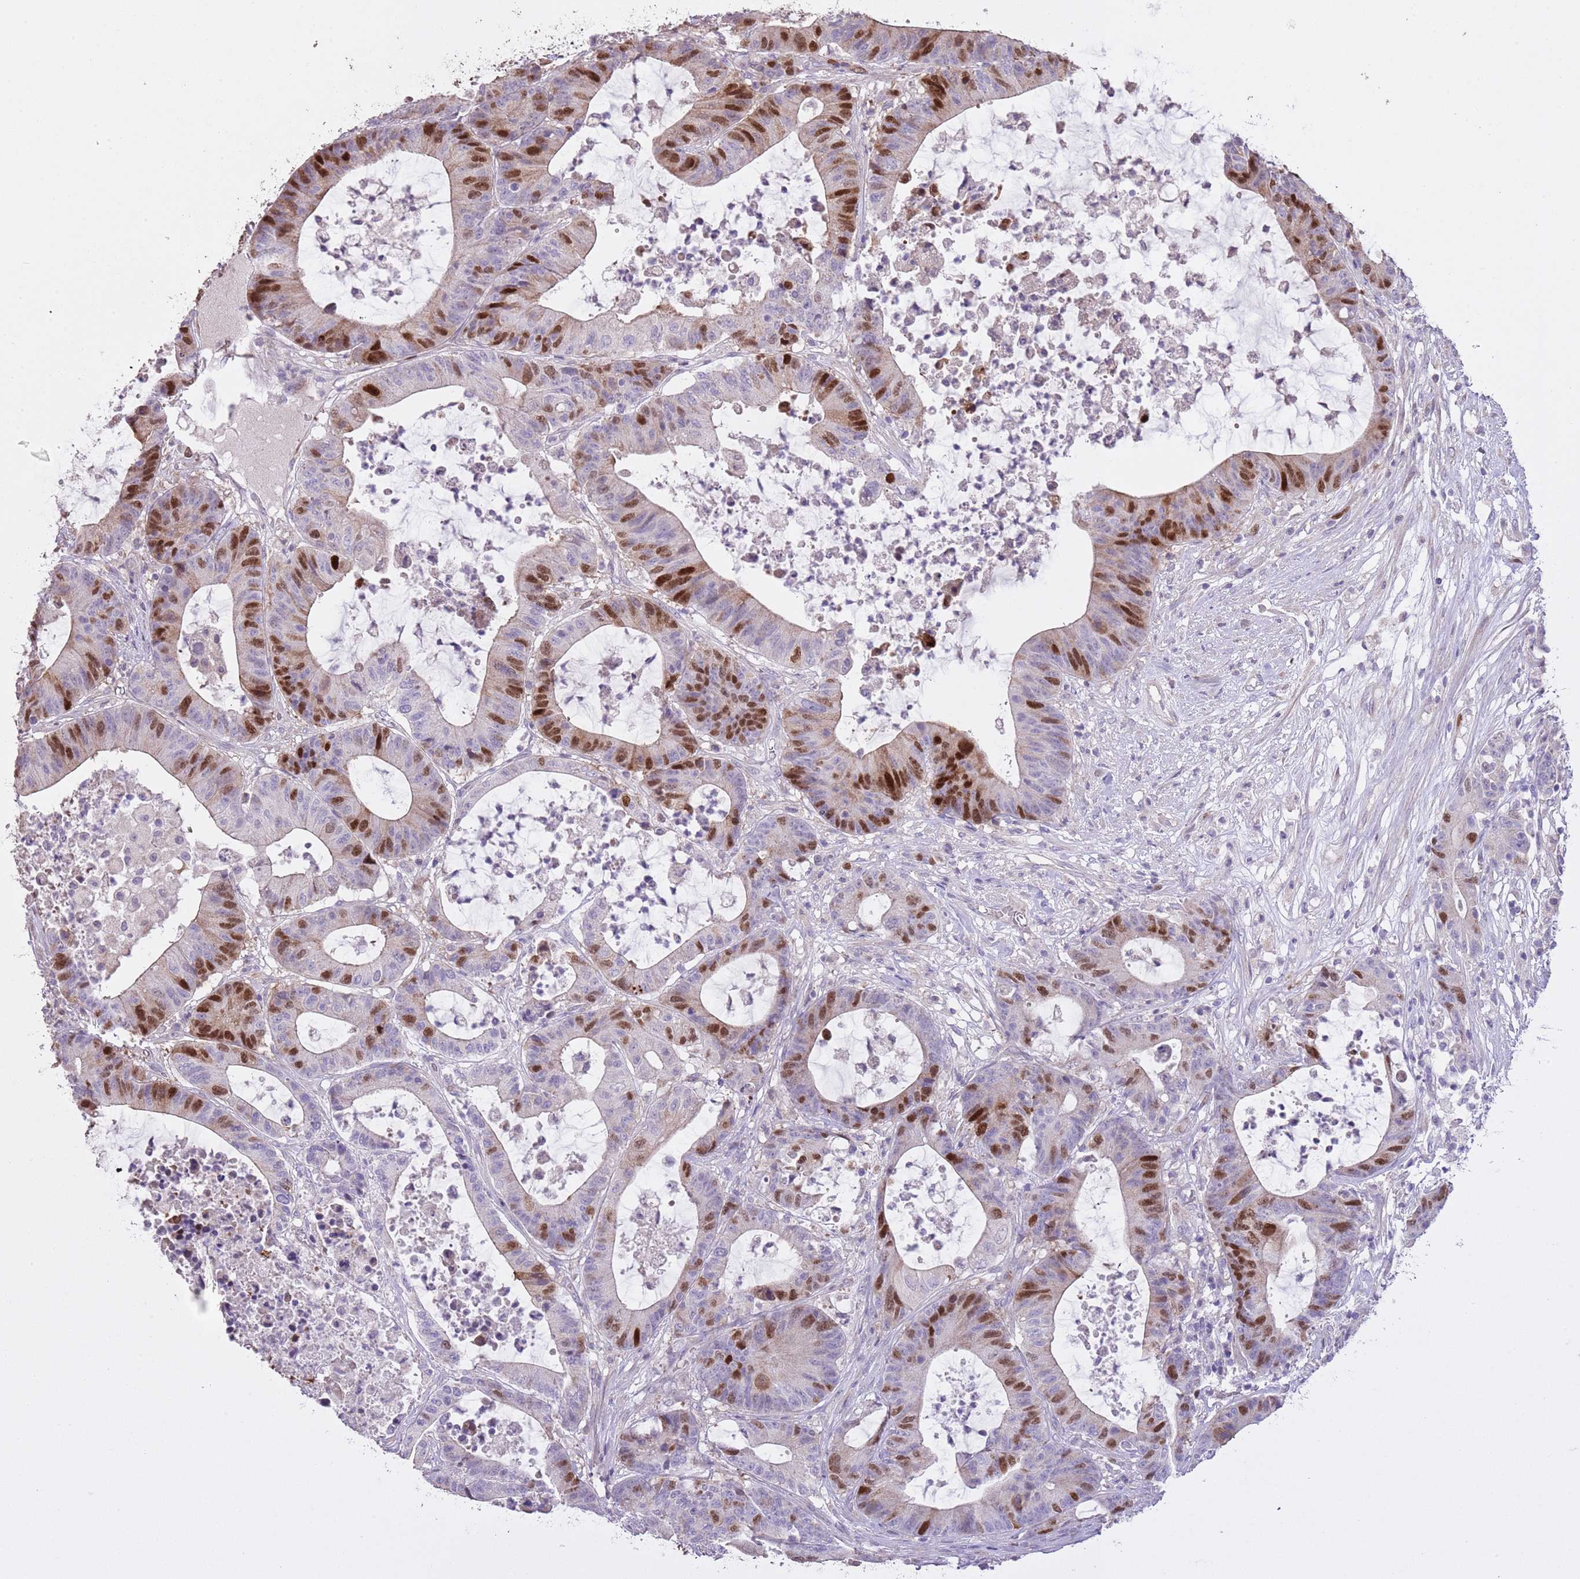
{"staining": {"intensity": "strong", "quantity": "25%-75%", "location": "nuclear"}, "tissue": "colorectal cancer", "cell_type": "Tumor cells", "image_type": "cancer", "snomed": [{"axis": "morphology", "description": "Adenocarcinoma, NOS"}, {"axis": "topography", "description": "Colon"}], "caption": "Immunohistochemistry (IHC) (DAB (3,3'-diaminobenzidine)) staining of human colorectal cancer (adenocarcinoma) displays strong nuclear protein expression in approximately 25%-75% of tumor cells.", "gene": "GMNN", "patient": {"sex": "female", "age": 84}}